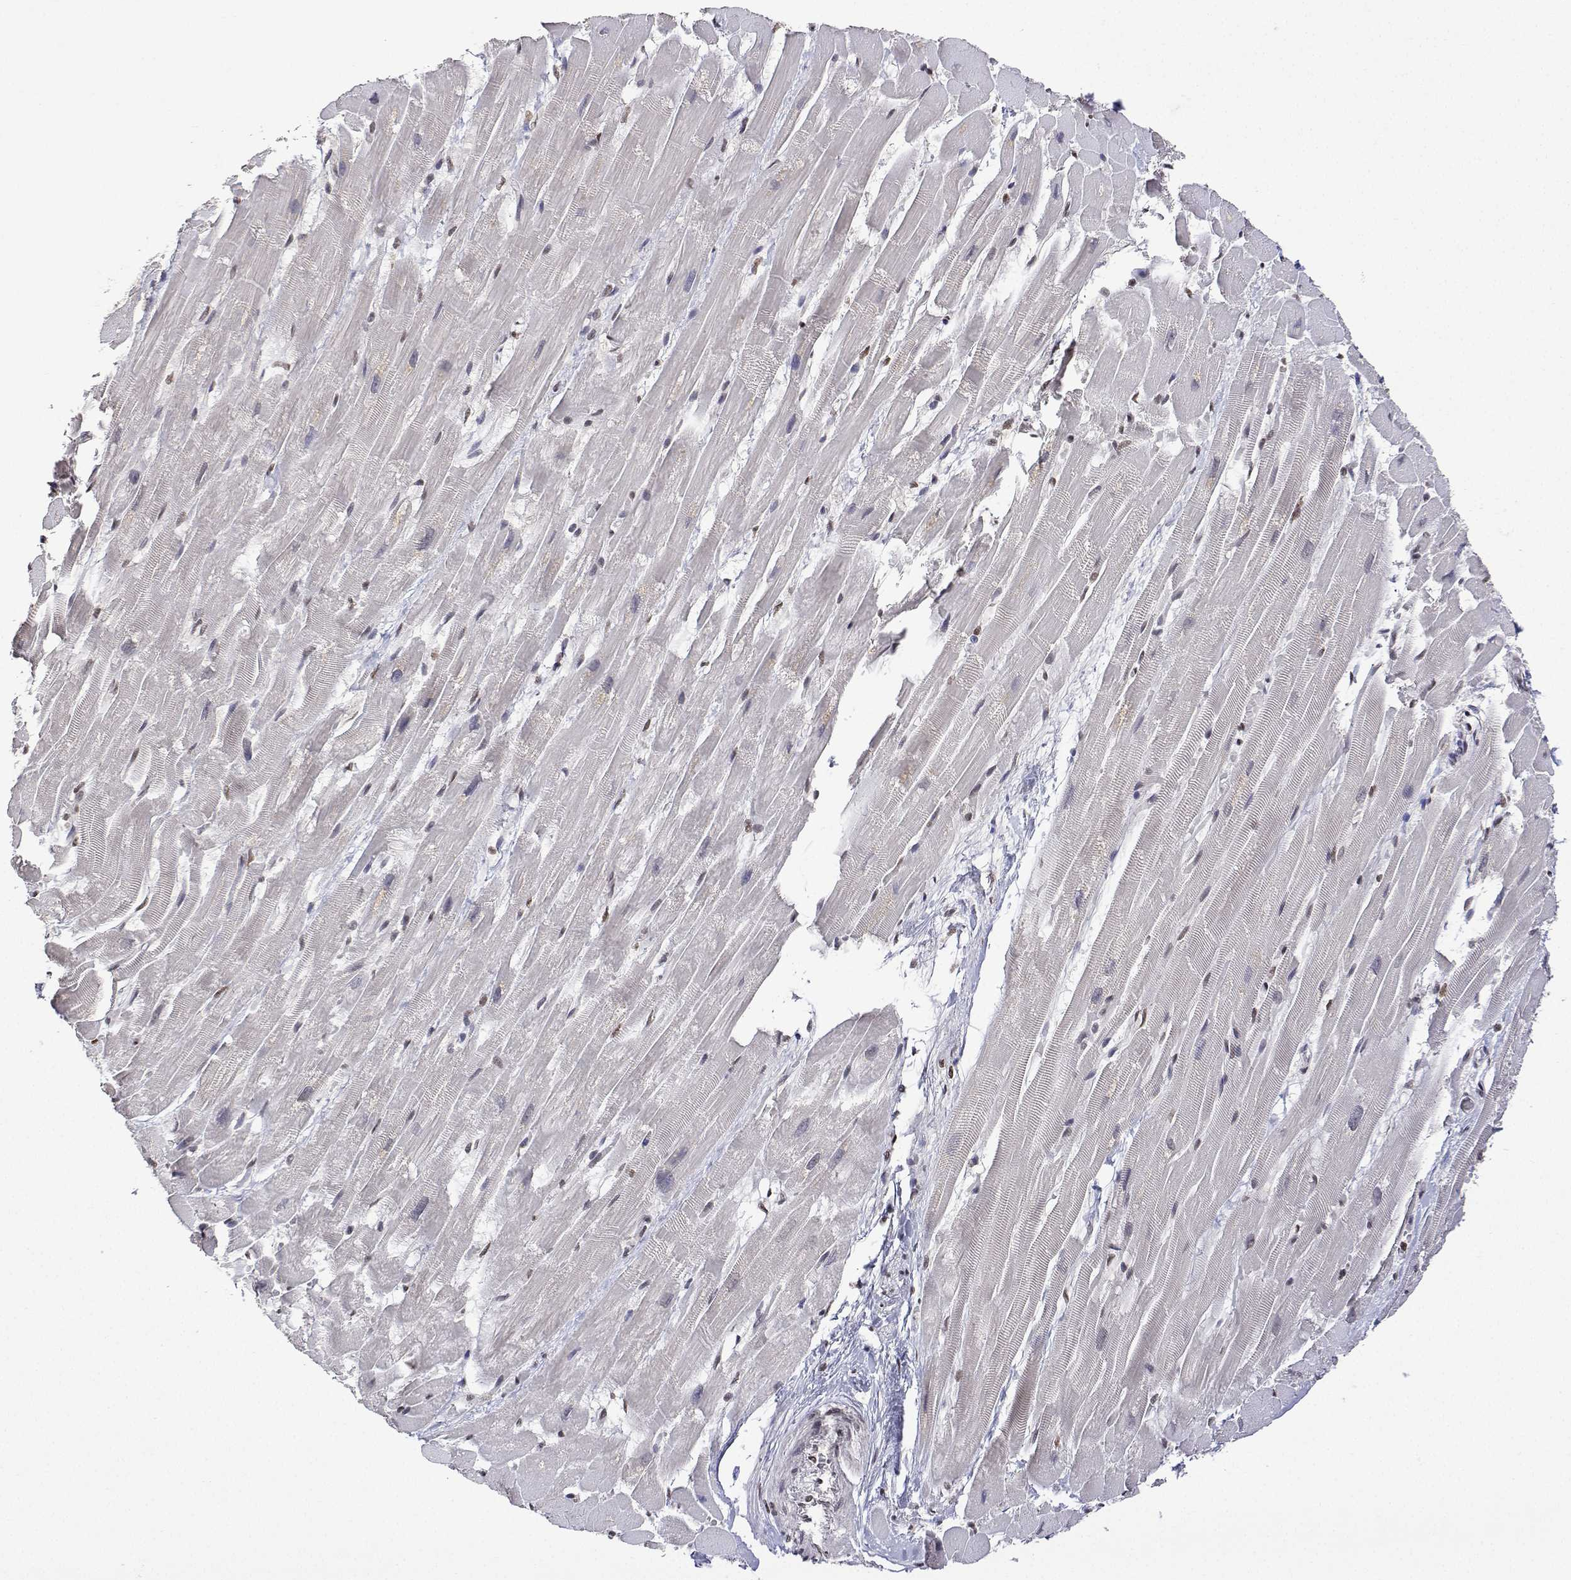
{"staining": {"intensity": "weak", "quantity": "25%-75%", "location": "nuclear"}, "tissue": "heart muscle", "cell_type": "Cardiomyocytes", "image_type": "normal", "snomed": [{"axis": "morphology", "description": "Normal tissue, NOS"}, {"axis": "topography", "description": "Heart"}], "caption": "Immunohistochemical staining of unremarkable heart muscle displays weak nuclear protein positivity in about 25%-75% of cardiomyocytes.", "gene": "XPC", "patient": {"sex": "male", "age": 37}}